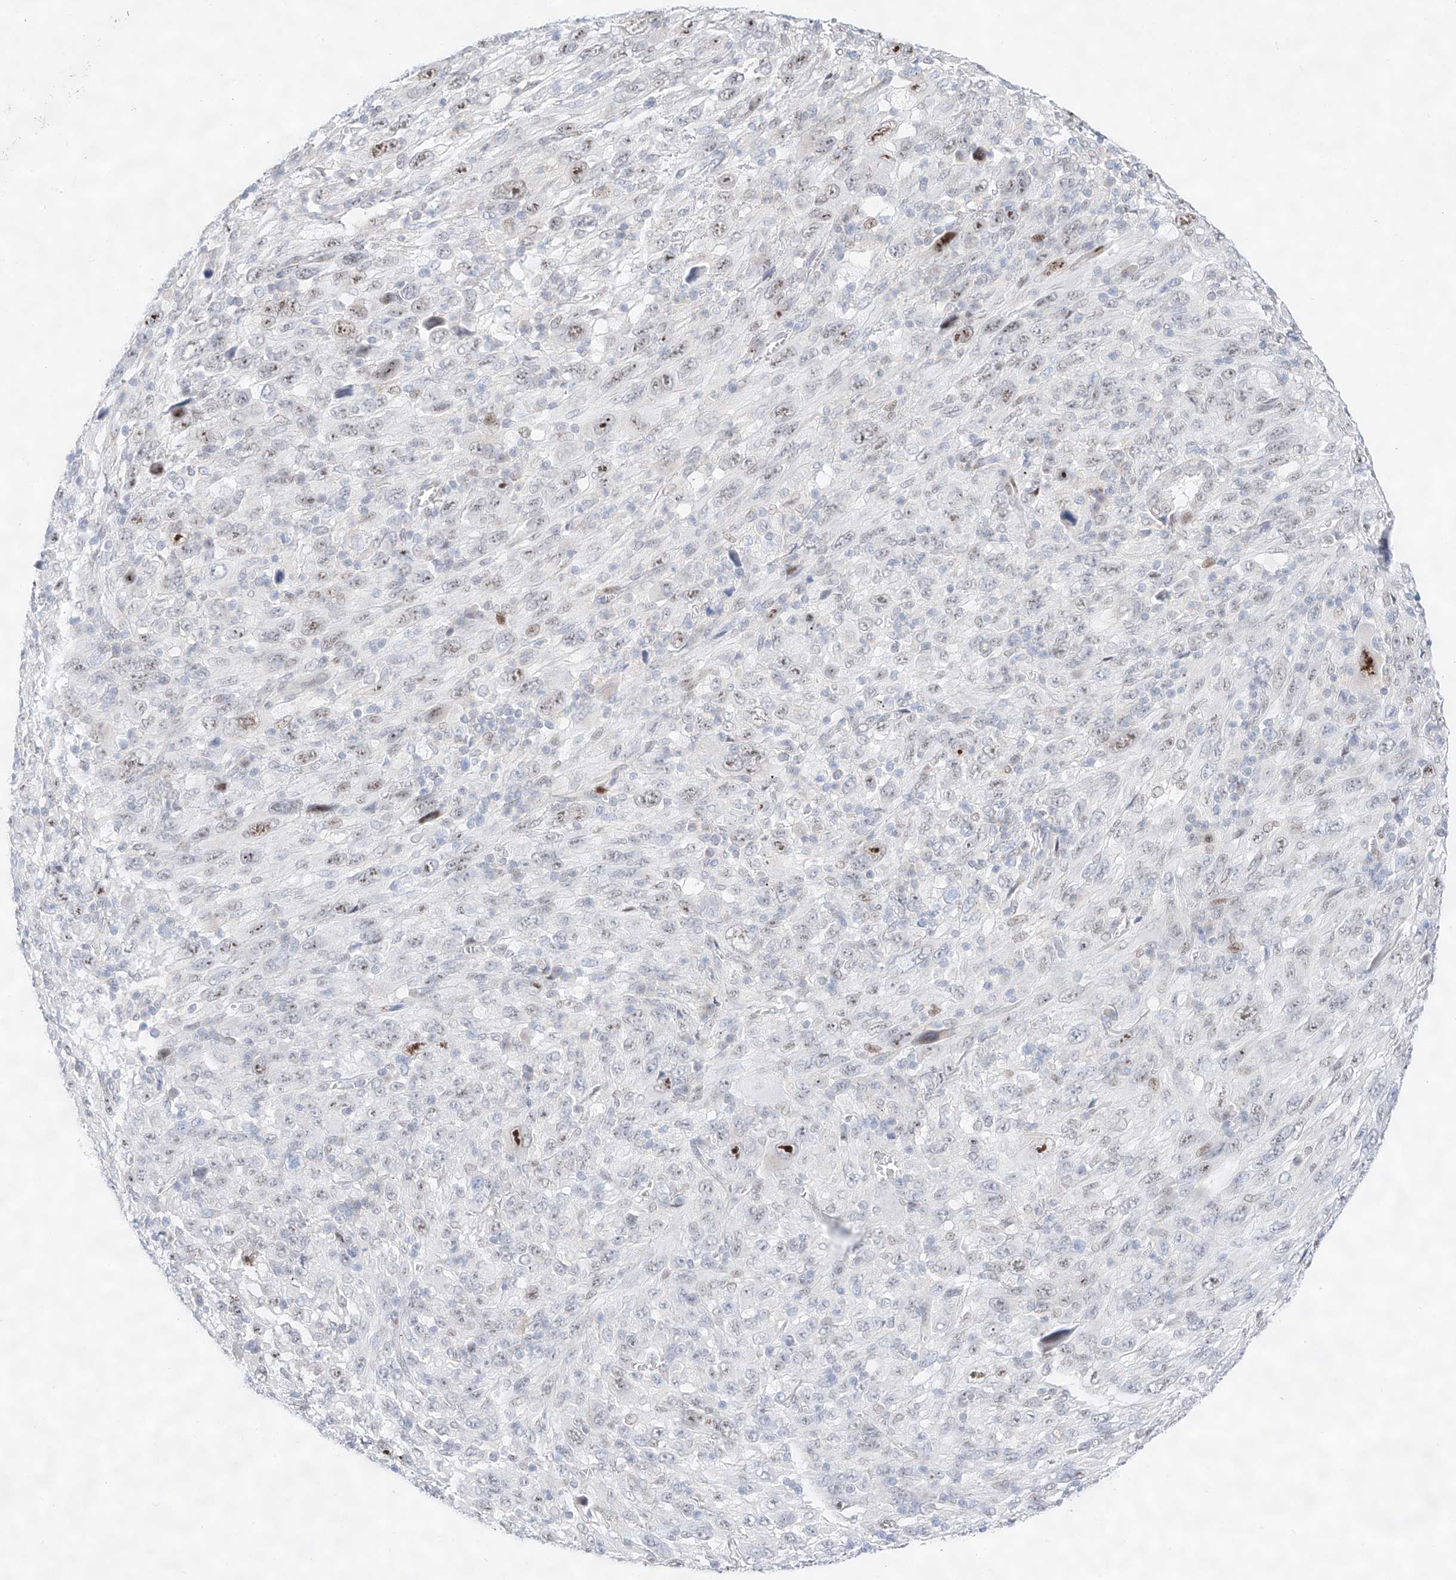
{"staining": {"intensity": "weak", "quantity": "25%-75%", "location": "nuclear"}, "tissue": "melanoma", "cell_type": "Tumor cells", "image_type": "cancer", "snomed": [{"axis": "morphology", "description": "Malignant melanoma, Metastatic site"}, {"axis": "topography", "description": "Skin"}], "caption": "Immunohistochemistry (IHC) of melanoma reveals low levels of weak nuclear staining in about 25%-75% of tumor cells. The staining was performed using DAB, with brown indicating positive protein expression. Nuclei are stained blue with hematoxylin.", "gene": "NT5C3B", "patient": {"sex": "female", "age": 56}}